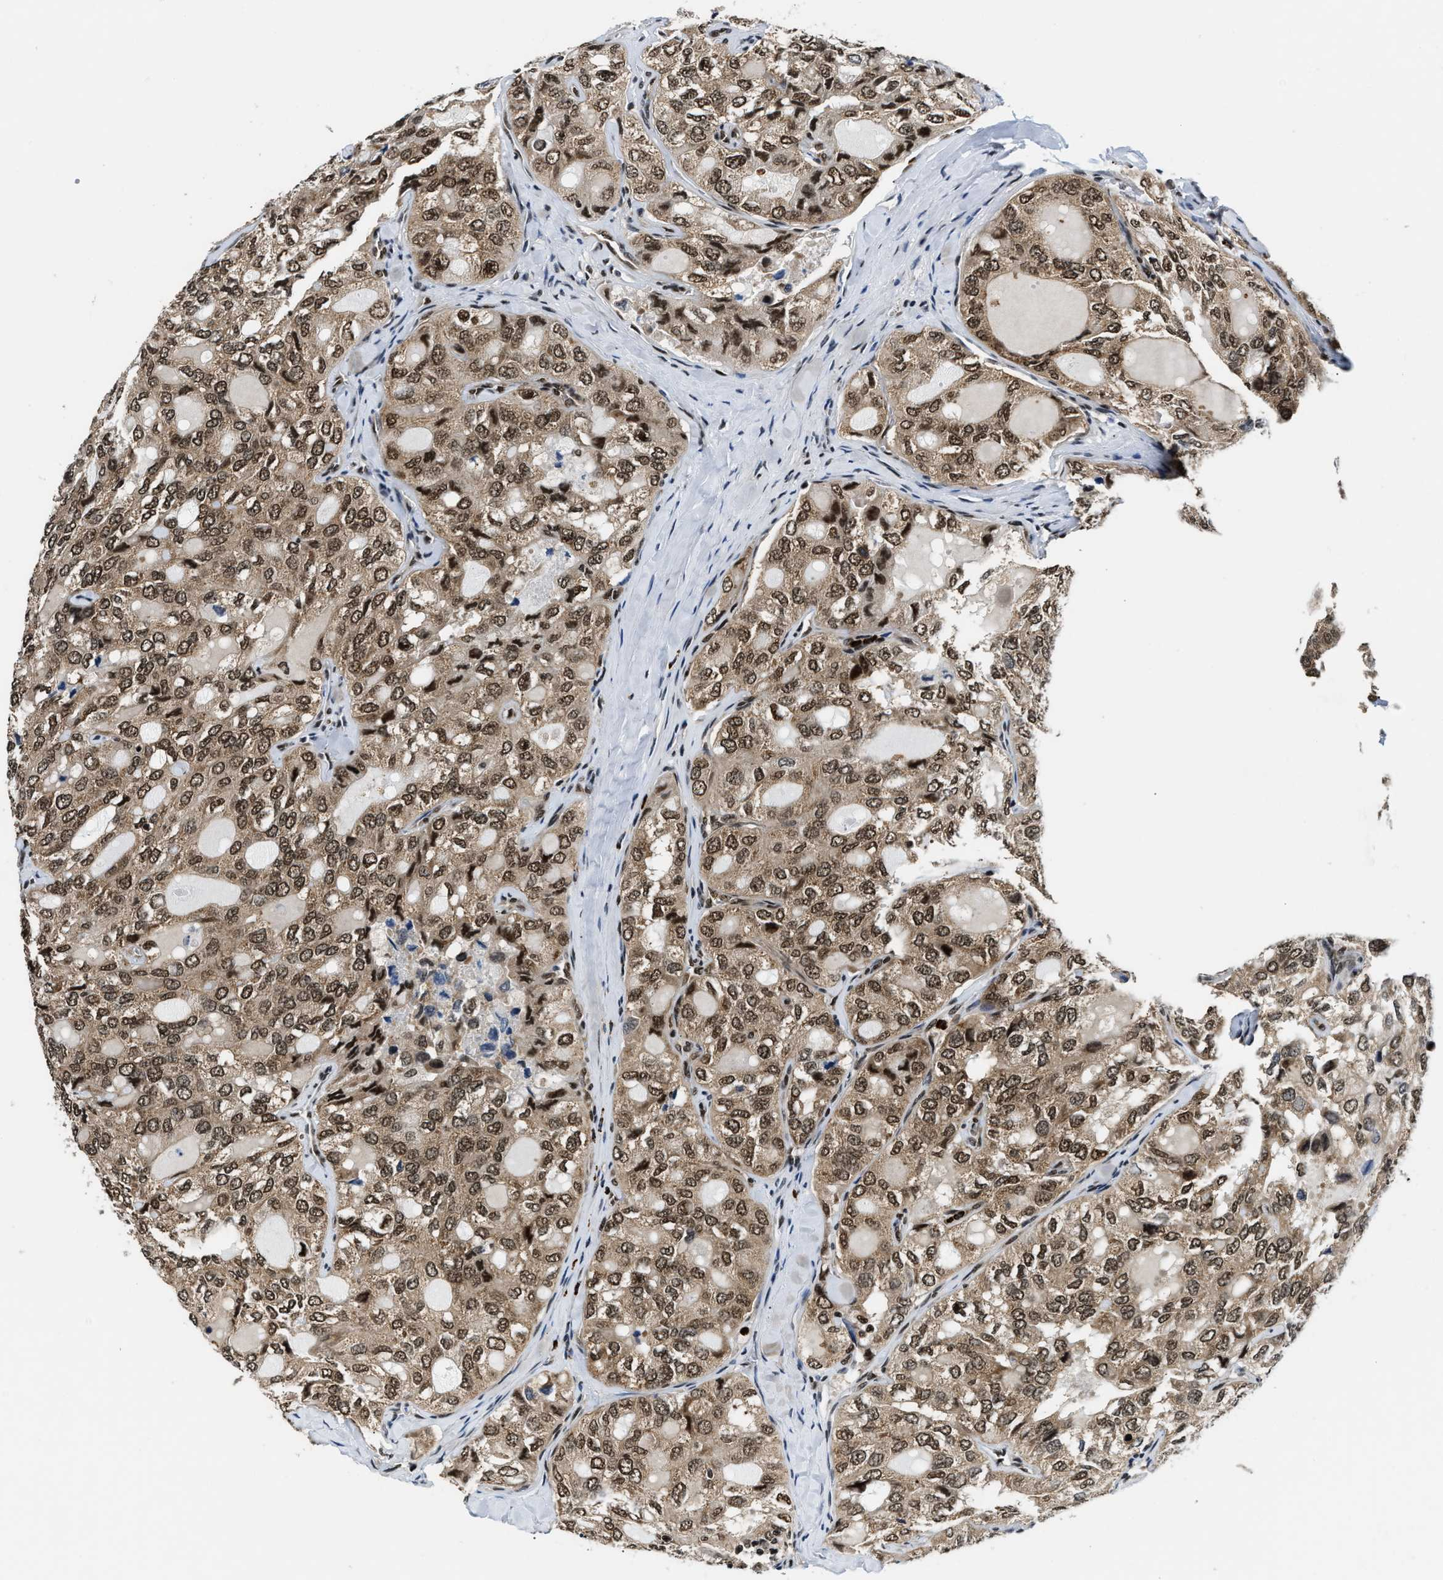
{"staining": {"intensity": "moderate", "quantity": ">75%", "location": "cytoplasmic/membranous,nuclear"}, "tissue": "thyroid cancer", "cell_type": "Tumor cells", "image_type": "cancer", "snomed": [{"axis": "morphology", "description": "Follicular adenoma carcinoma, NOS"}, {"axis": "topography", "description": "Thyroid gland"}], "caption": "There is medium levels of moderate cytoplasmic/membranous and nuclear staining in tumor cells of follicular adenoma carcinoma (thyroid), as demonstrated by immunohistochemical staining (brown color).", "gene": "CCNDBP1", "patient": {"sex": "male", "age": 75}}